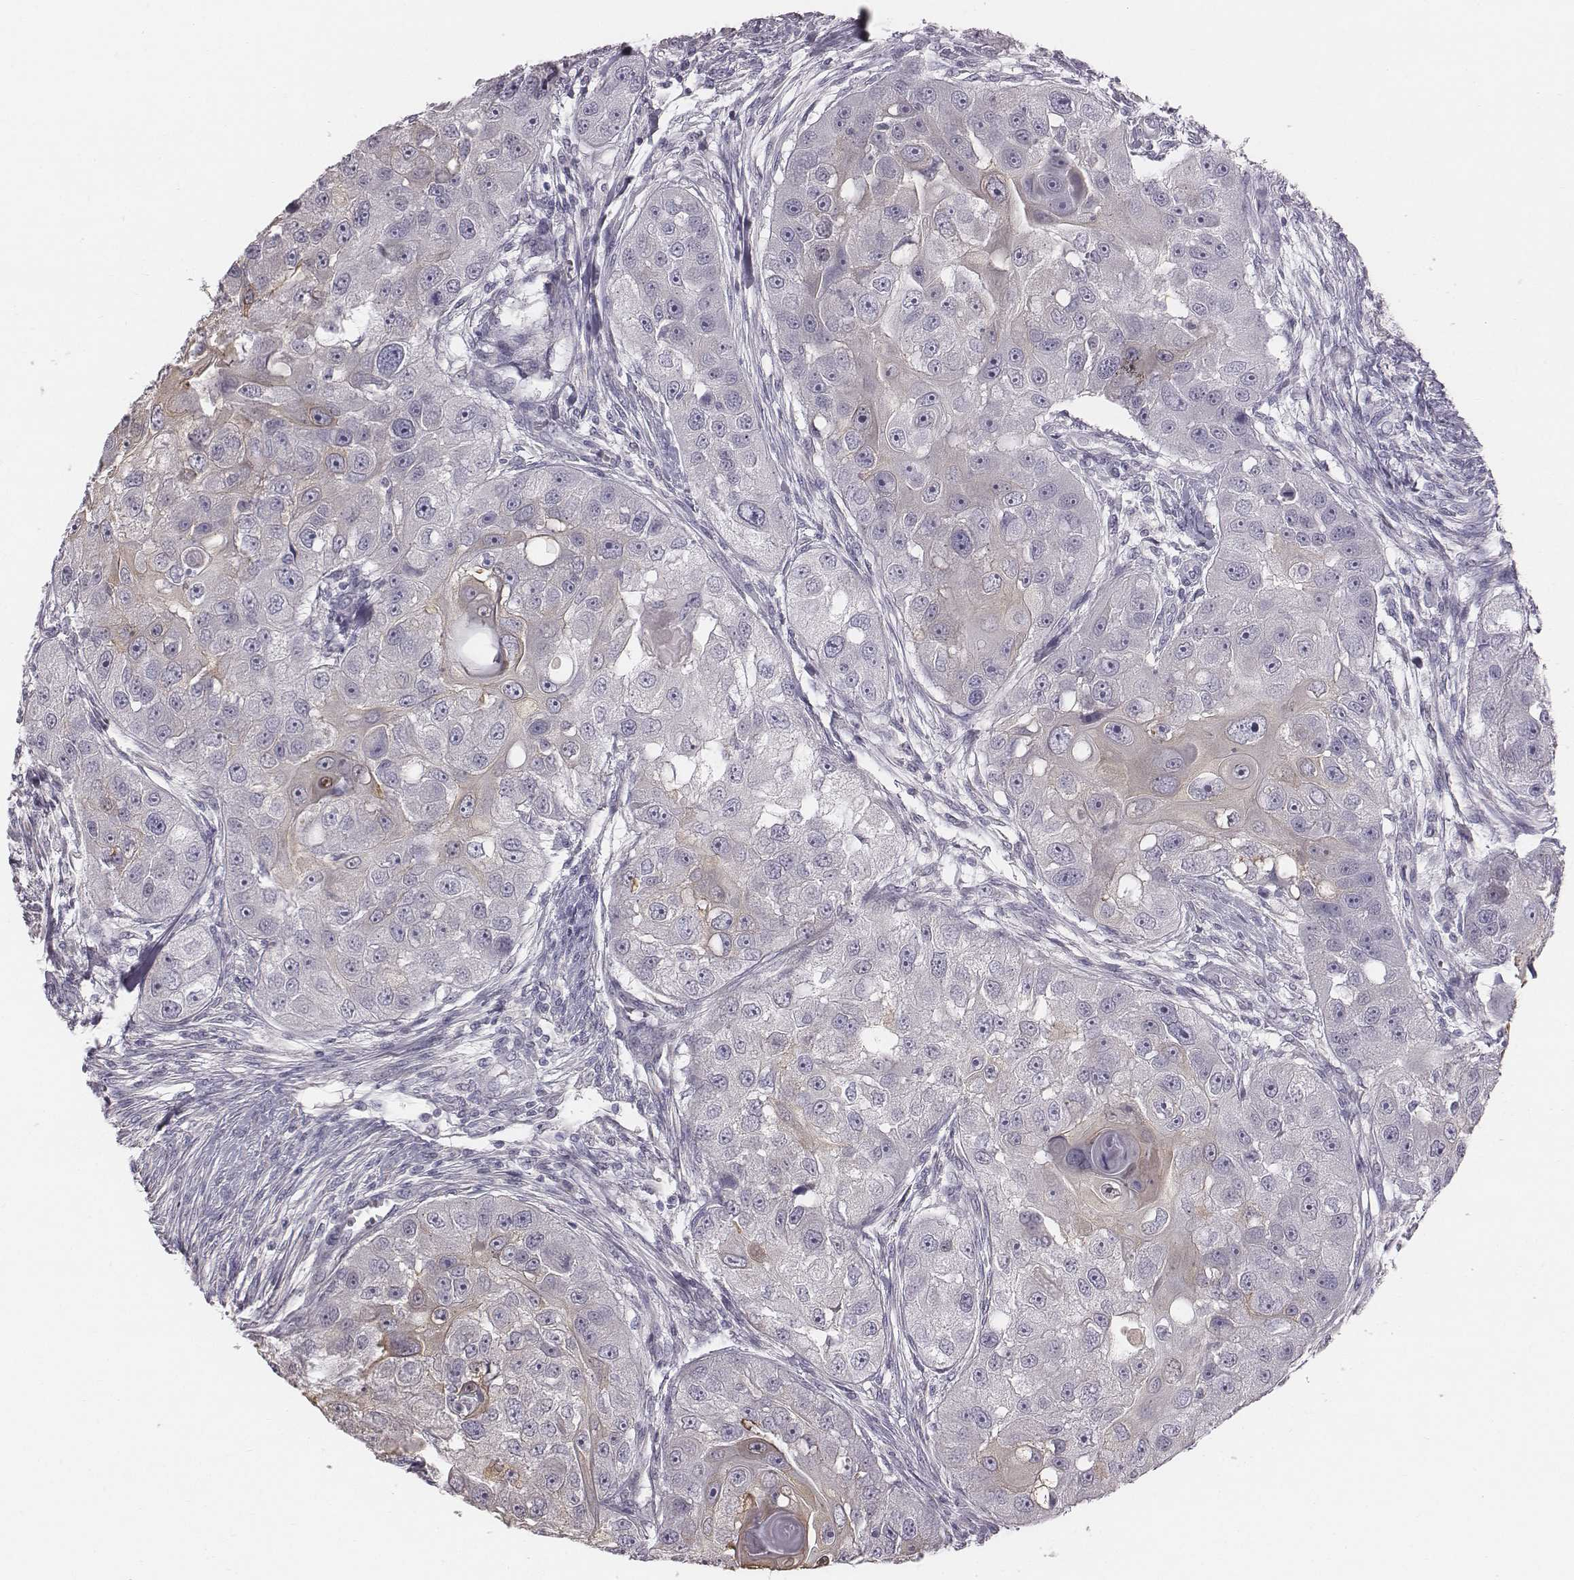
{"staining": {"intensity": "weak", "quantity": "<25%", "location": "cytoplasmic/membranous"}, "tissue": "head and neck cancer", "cell_type": "Tumor cells", "image_type": "cancer", "snomed": [{"axis": "morphology", "description": "Squamous cell carcinoma, NOS"}, {"axis": "topography", "description": "Head-Neck"}], "caption": "A high-resolution image shows immunohistochemistry (IHC) staining of squamous cell carcinoma (head and neck), which reveals no significant staining in tumor cells.", "gene": "C6orf58", "patient": {"sex": "male", "age": 51}}